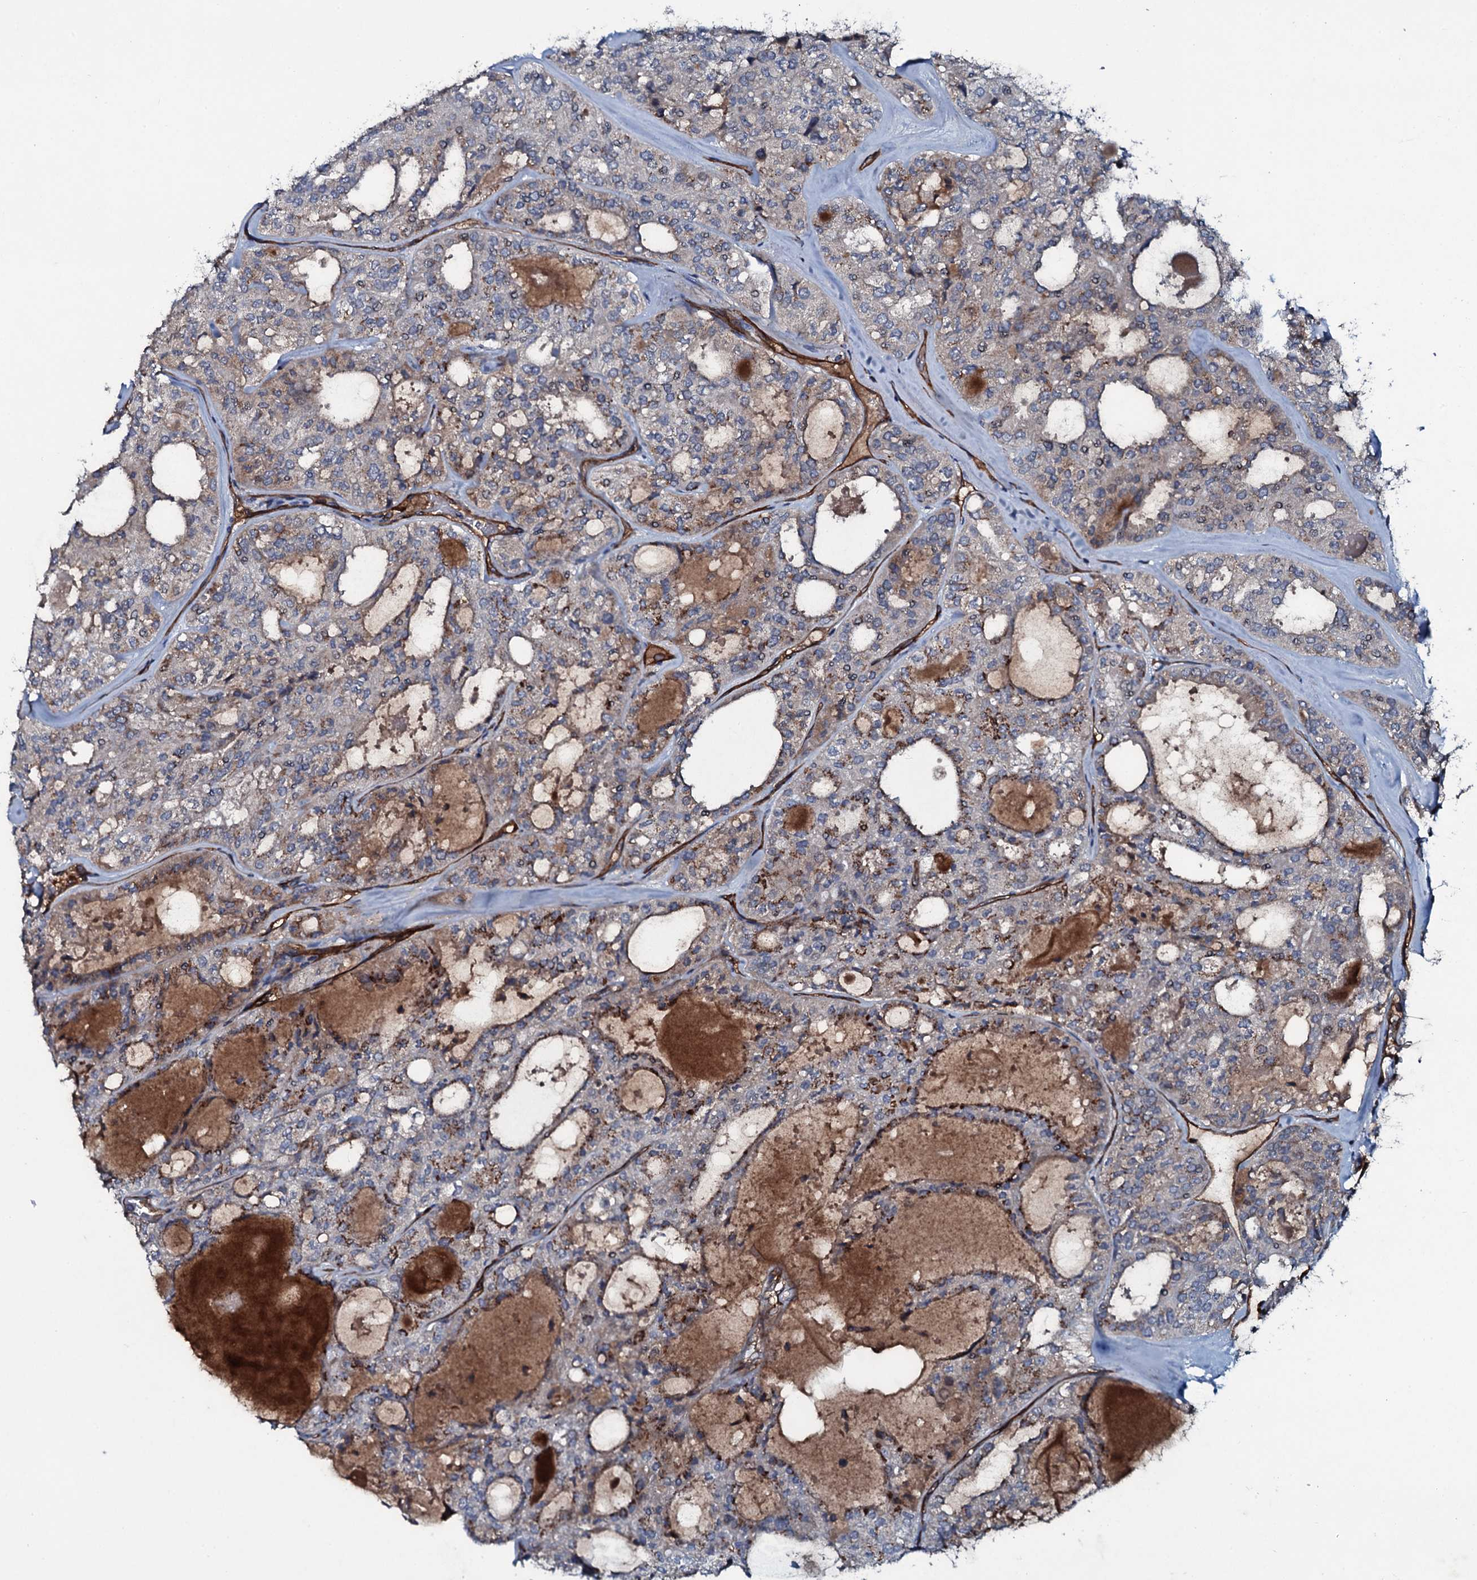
{"staining": {"intensity": "moderate", "quantity": "25%-75%", "location": "cytoplasmic/membranous"}, "tissue": "thyroid cancer", "cell_type": "Tumor cells", "image_type": "cancer", "snomed": [{"axis": "morphology", "description": "Follicular adenoma carcinoma, NOS"}, {"axis": "topography", "description": "Thyroid gland"}], "caption": "Immunohistochemical staining of human thyroid cancer exhibits moderate cytoplasmic/membranous protein positivity in approximately 25%-75% of tumor cells.", "gene": "CLEC14A", "patient": {"sex": "male", "age": 75}}